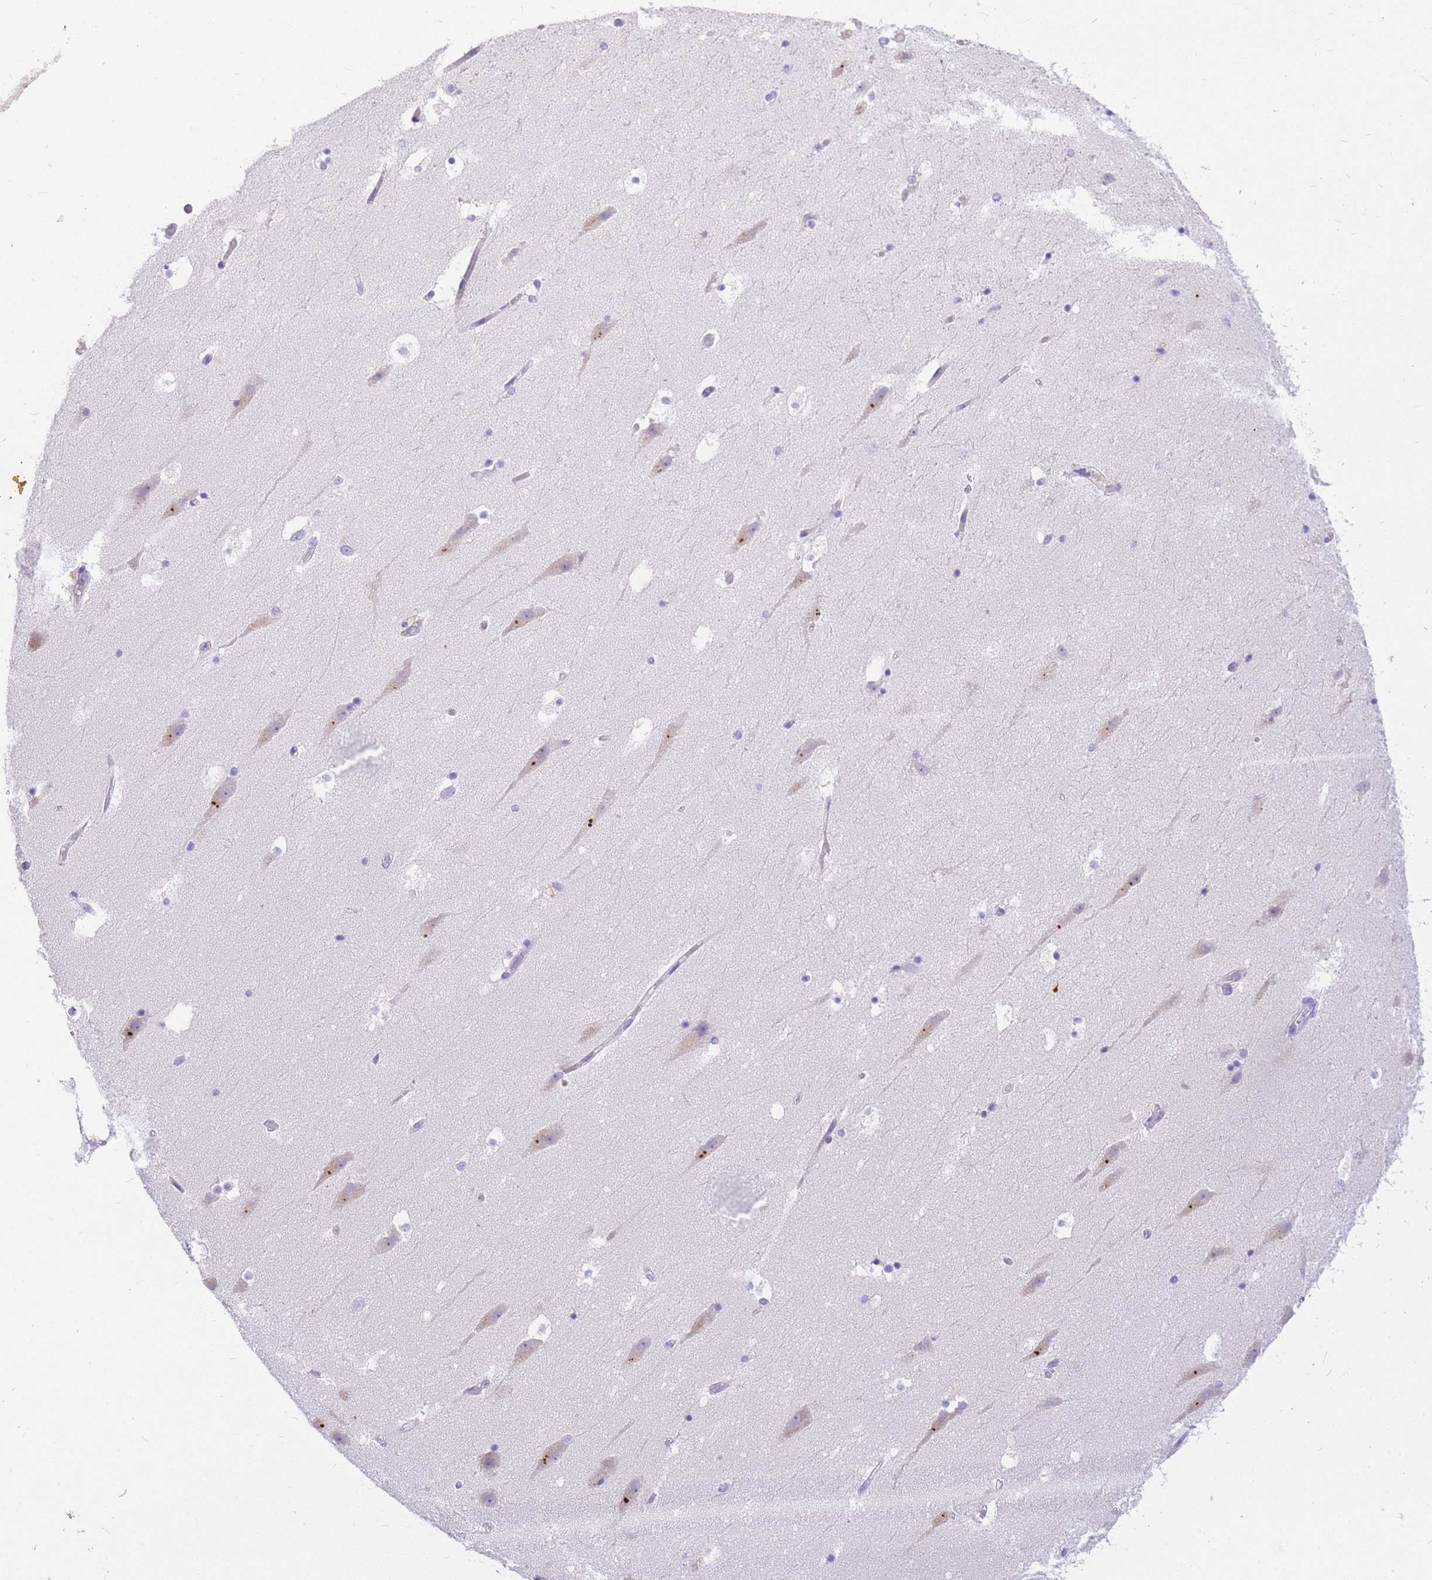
{"staining": {"intensity": "negative", "quantity": "none", "location": "none"}, "tissue": "hippocampus", "cell_type": "Glial cells", "image_type": "normal", "snomed": [{"axis": "morphology", "description": "Normal tissue, NOS"}, {"axis": "topography", "description": "Hippocampus"}], "caption": "Immunohistochemical staining of benign human hippocampus reveals no significant positivity in glial cells.", "gene": "UPK1A", "patient": {"sex": "female", "age": 52}}